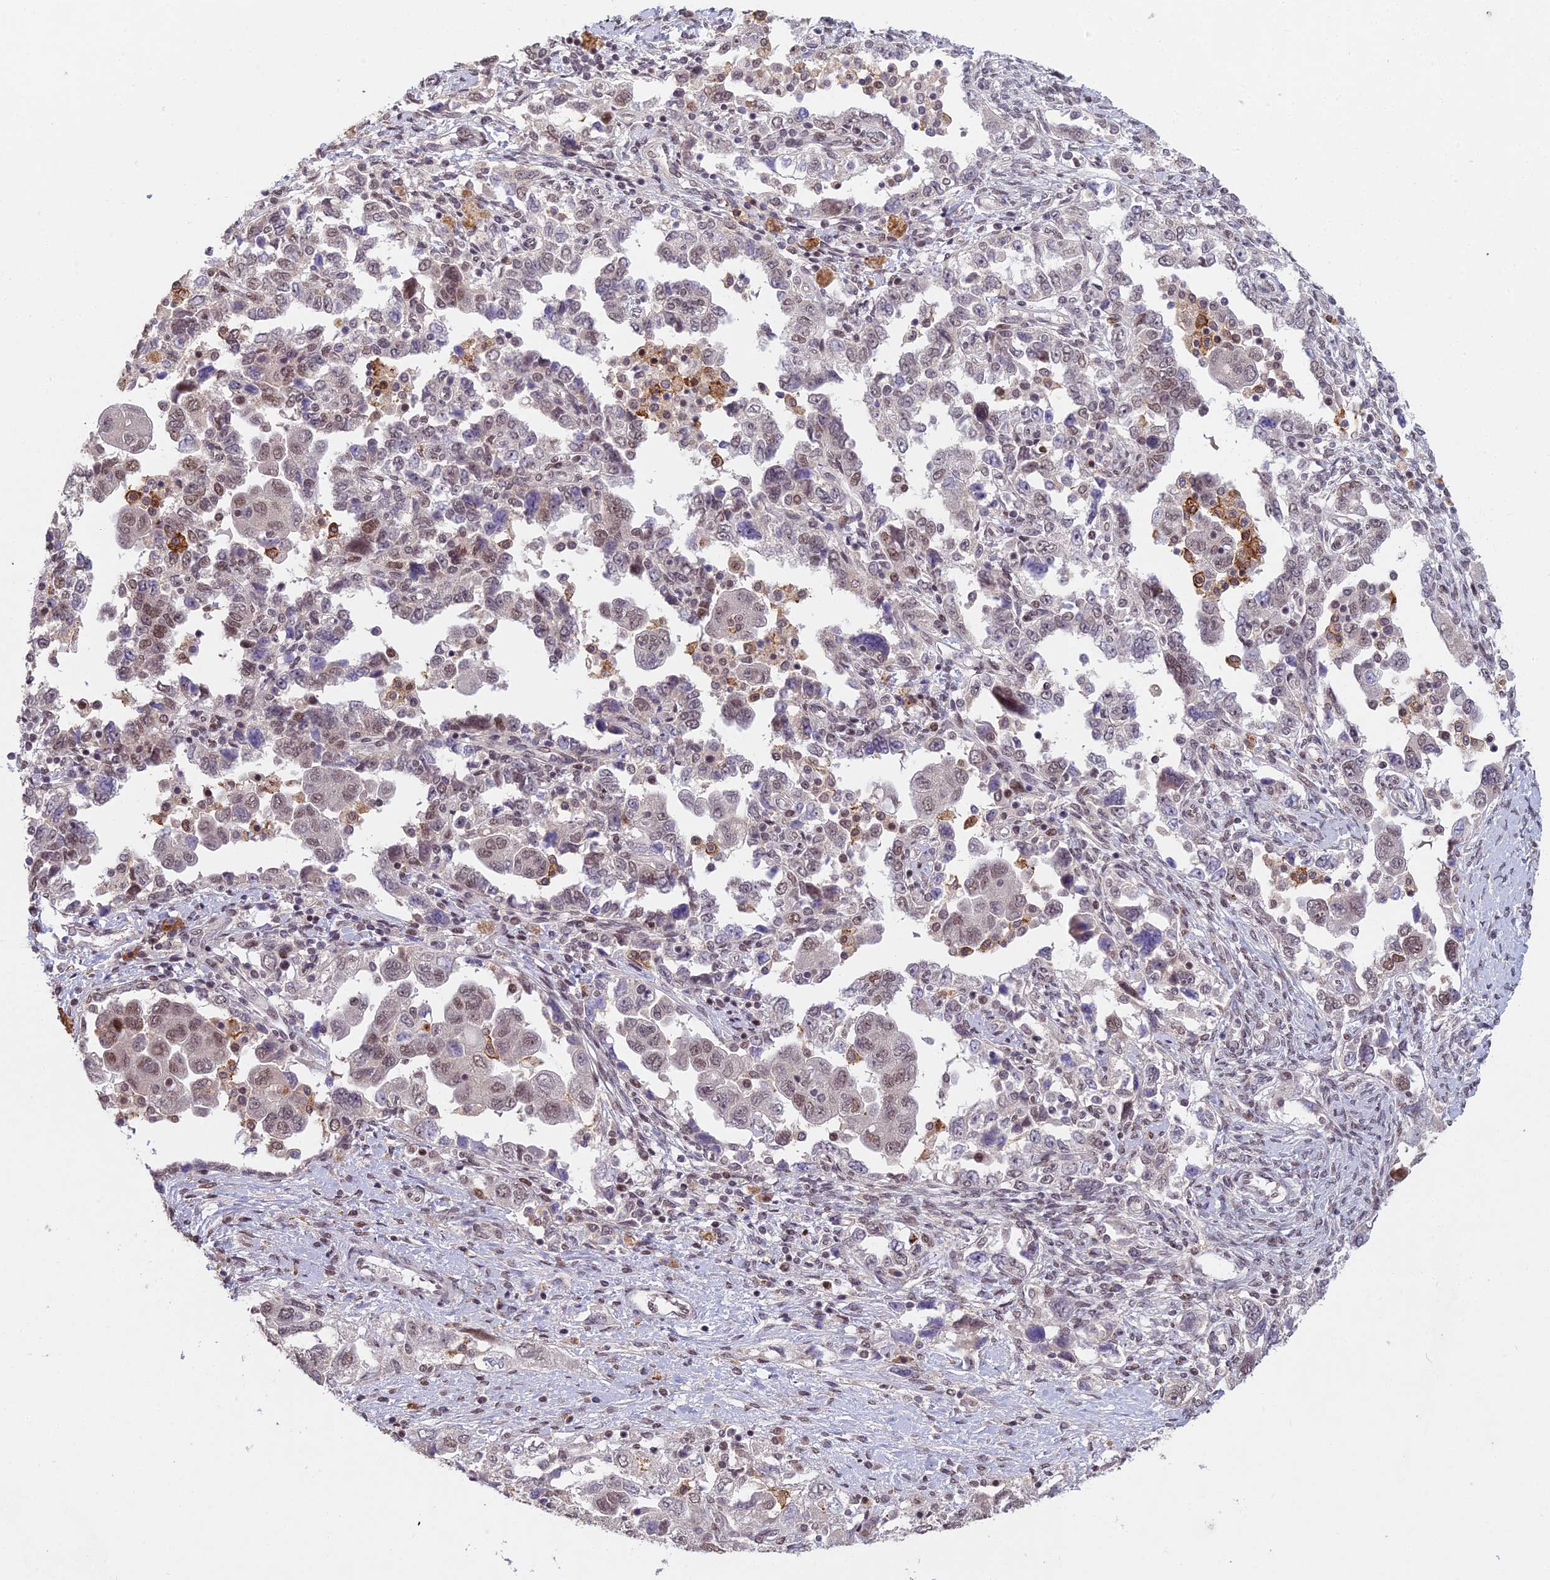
{"staining": {"intensity": "moderate", "quantity": "25%-75%", "location": "nuclear"}, "tissue": "ovarian cancer", "cell_type": "Tumor cells", "image_type": "cancer", "snomed": [{"axis": "morphology", "description": "Carcinoma, NOS"}, {"axis": "morphology", "description": "Cystadenocarcinoma, serous, NOS"}, {"axis": "topography", "description": "Ovary"}], "caption": "IHC histopathology image of human ovarian cancer (serous cystadenocarcinoma) stained for a protein (brown), which displays medium levels of moderate nuclear expression in approximately 25%-75% of tumor cells.", "gene": "ABHD17A", "patient": {"sex": "female", "age": 69}}